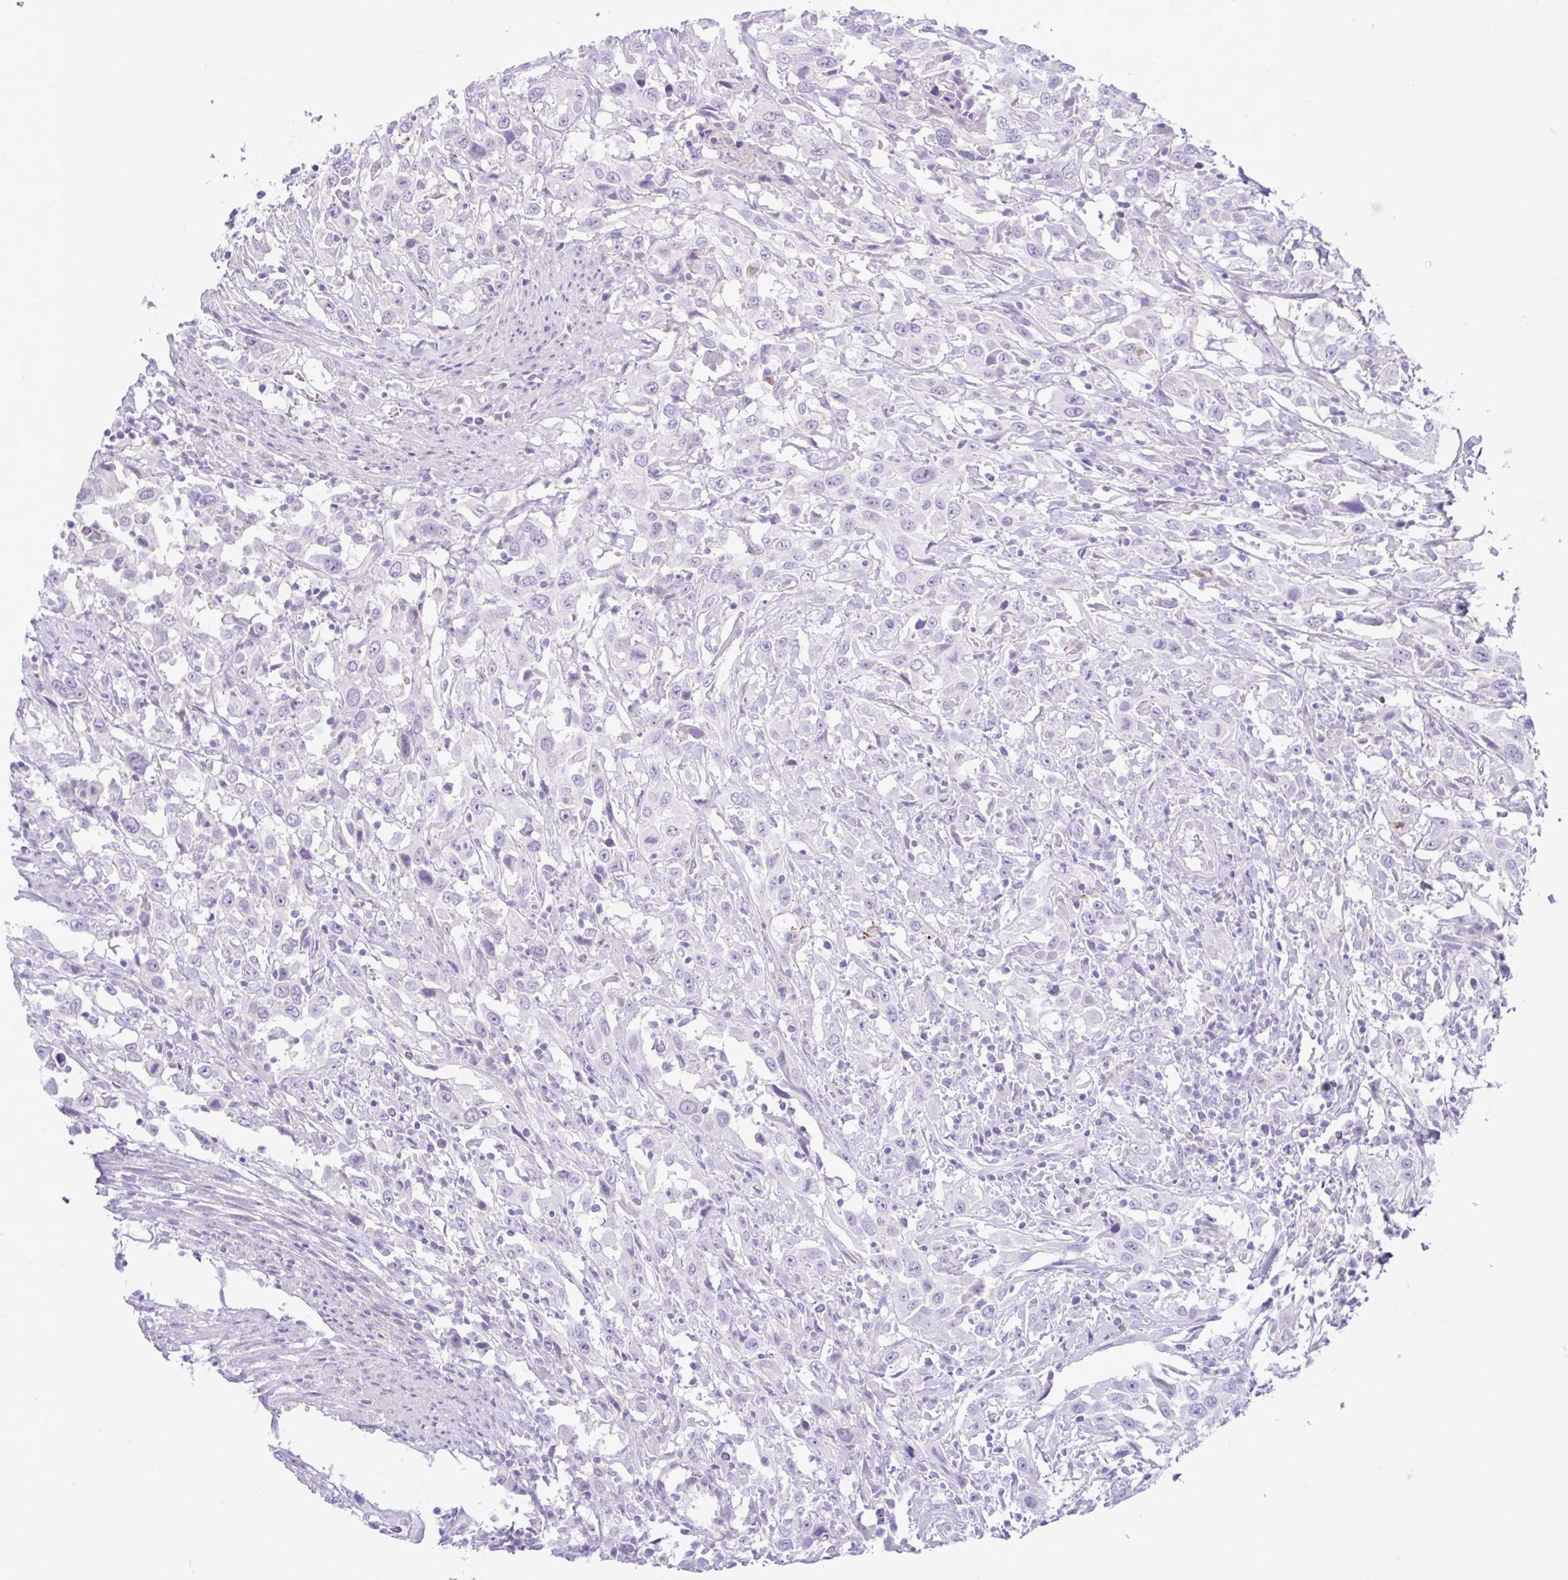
{"staining": {"intensity": "negative", "quantity": "none", "location": "none"}, "tissue": "urothelial cancer", "cell_type": "Tumor cells", "image_type": "cancer", "snomed": [{"axis": "morphology", "description": "Urothelial carcinoma, High grade"}, {"axis": "topography", "description": "Urinary bladder"}], "caption": "Immunohistochemical staining of urothelial carcinoma (high-grade) exhibits no significant expression in tumor cells.", "gene": "ZNF101", "patient": {"sex": "male", "age": 61}}